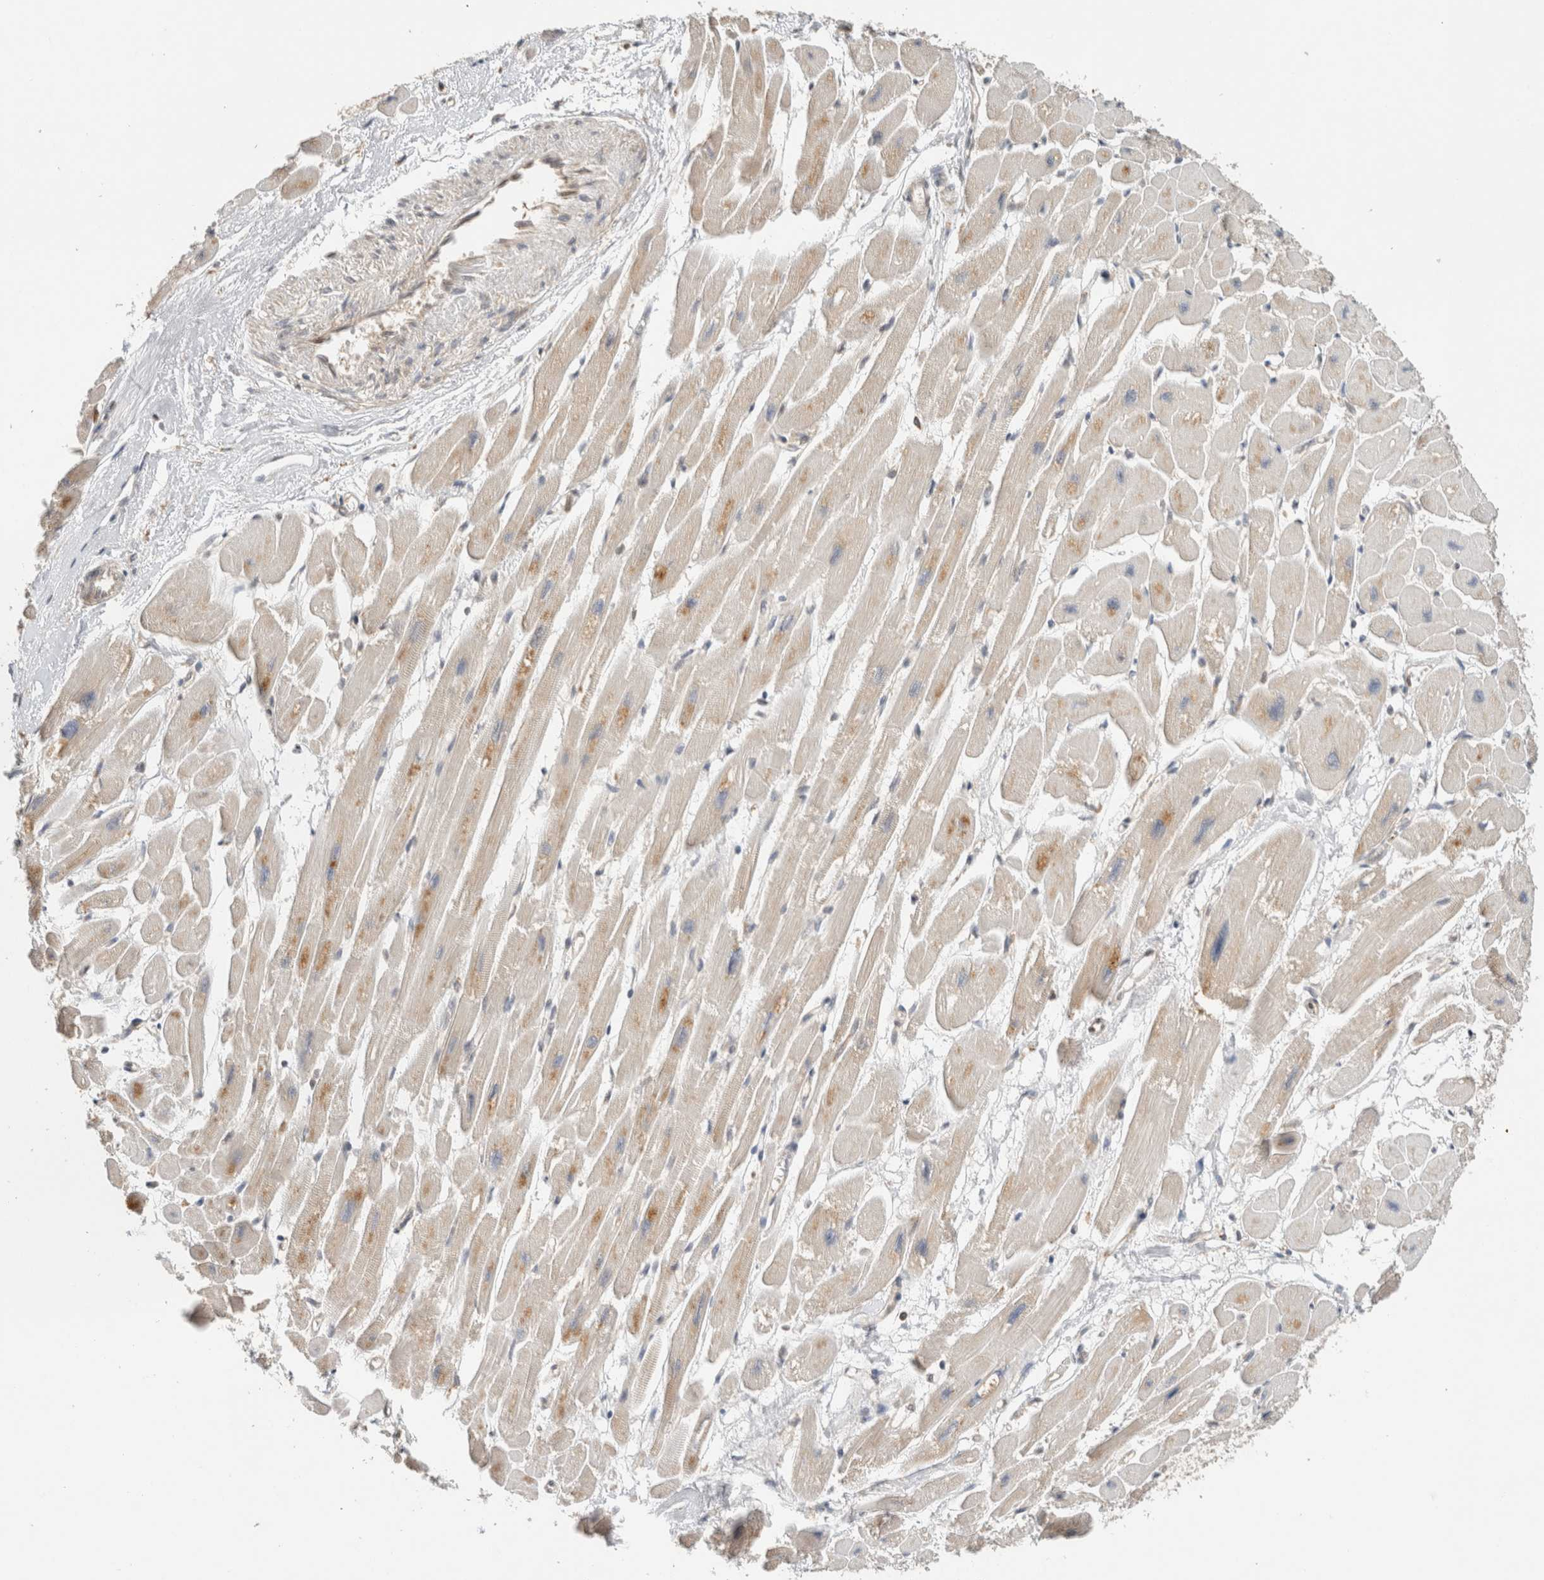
{"staining": {"intensity": "moderate", "quantity": "<25%", "location": "cytoplasmic/membranous,nuclear"}, "tissue": "heart muscle", "cell_type": "Cardiomyocytes", "image_type": "normal", "snomed": [{"axis": "morphology", "description": "Normal tissue, NOS"}, {"axis": "topography", "description": "Heart"}], "caption": "This histopathology image displays IHC staining of normal human heart muscle, with low moderate cytoplasmic/membranous,nuclear expression in approximately <25% of cardiomyocytes.", "gene": "SNRNP40", "patient": {"sex": "female", "age": 54}}